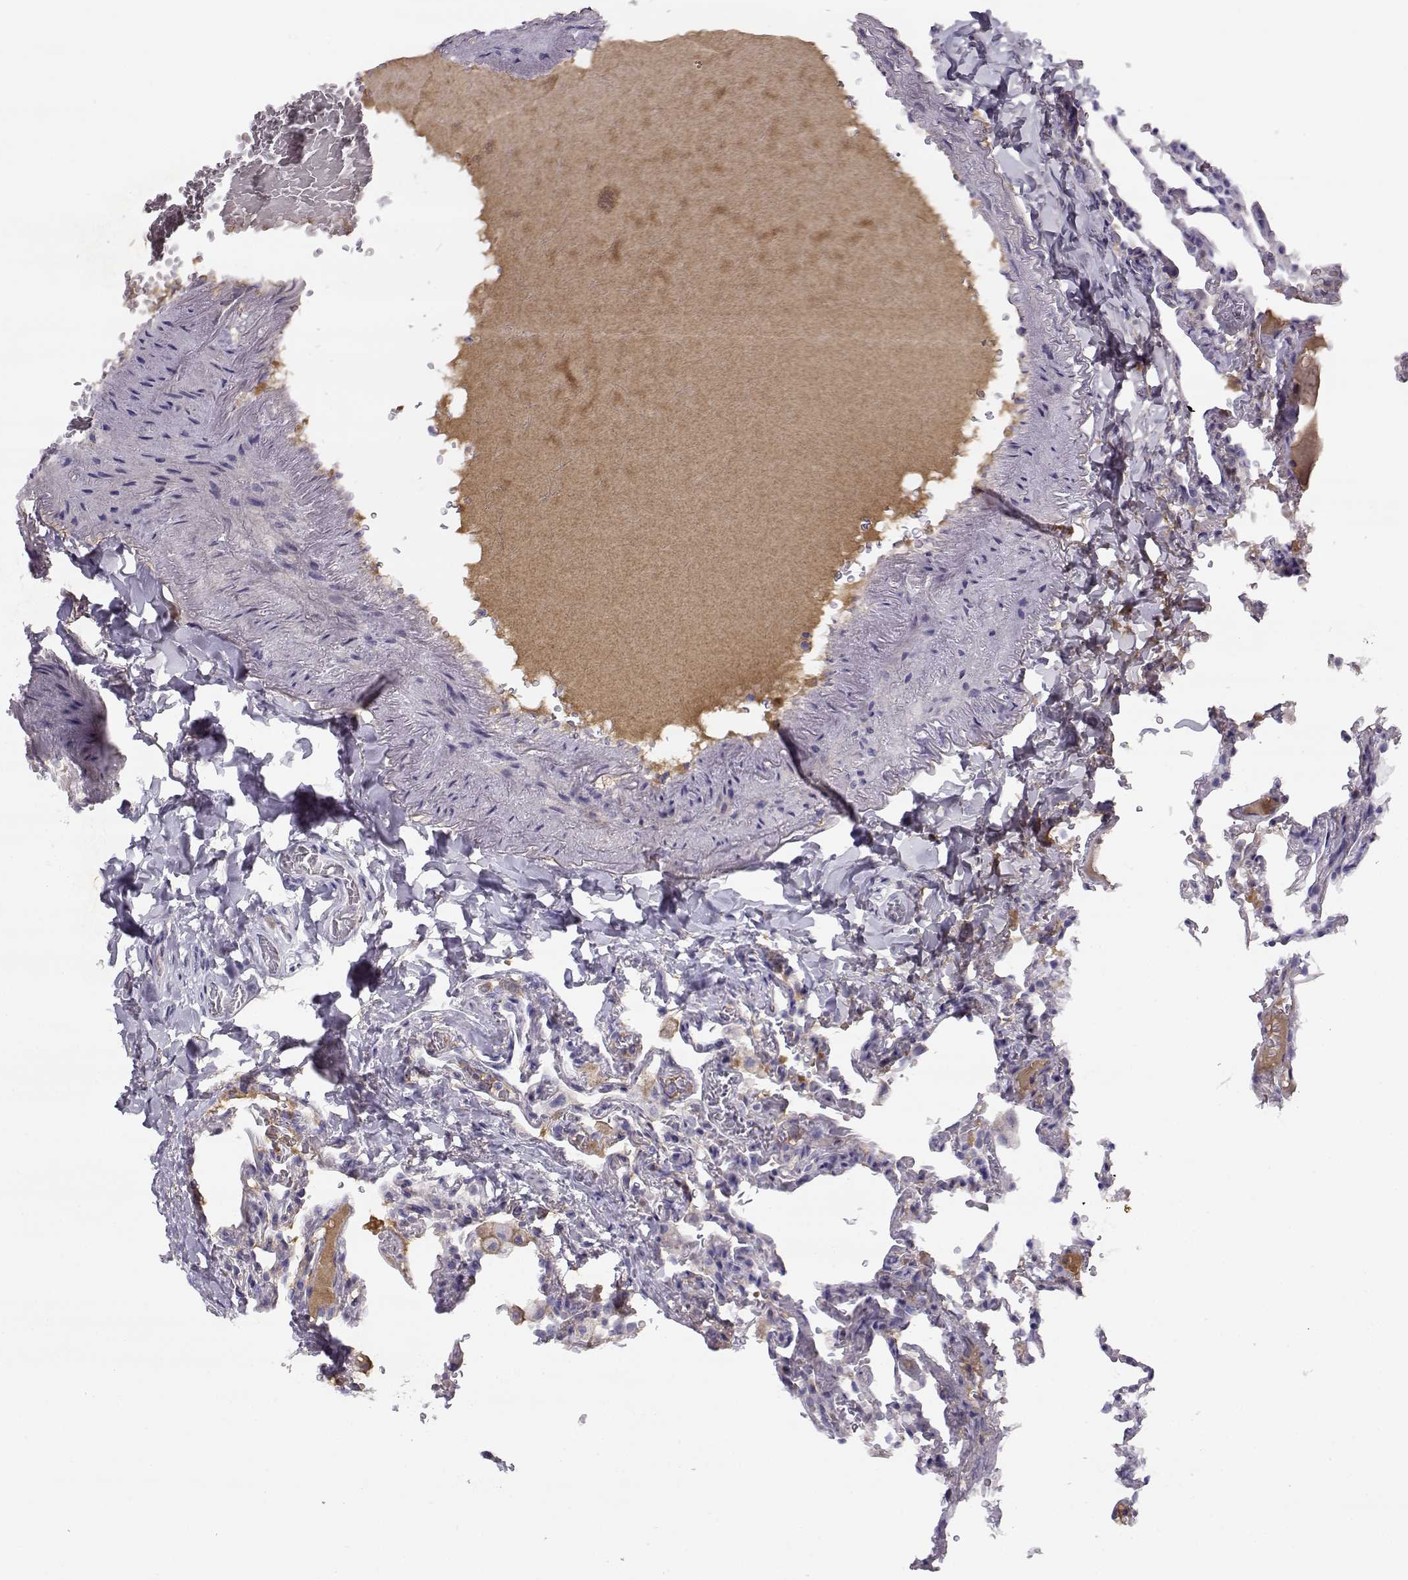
{"staining": {"intensity": "negative", "quantity": "none", "location": "none"}, "tissue": "lung", "cell_type": "Alveolar cells", "image_type": "normal", "snomed": [{"axis": "morphology", "description": "Normal tissue, NOS"}, {"axis": "topography", "description": "Lung"}], "caption": "Human lung stained for a protein using IHC shows no expression in alveolar cells.", "gene": "SLCO6A1", "patient": {"sex": "female", "age": 43}}